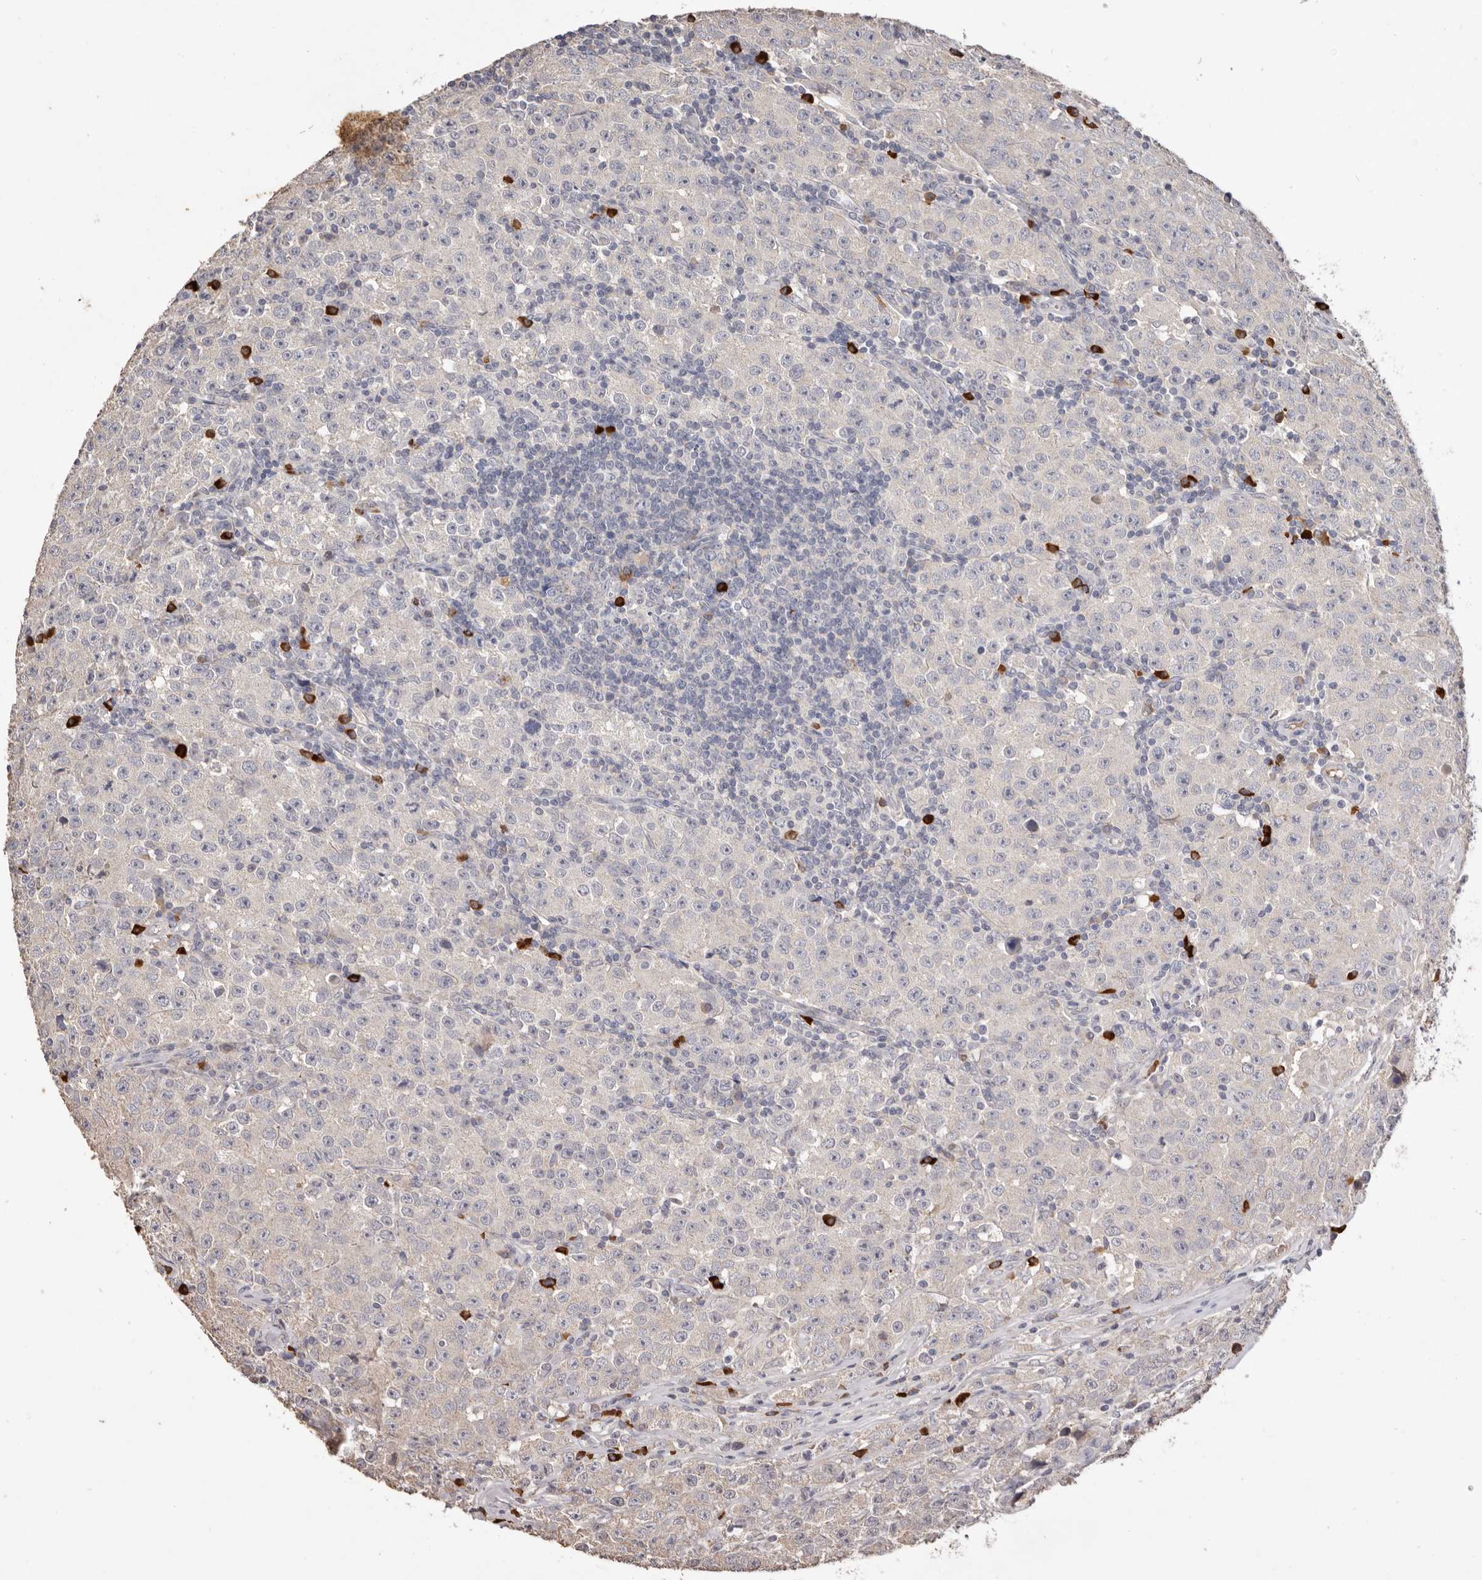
{"staining": {"intensity": "negative", "quantity": "none", "location": "none"}, "tissue": "testis cancer", "cell_type": "Tumor cells", "image_type": "cancer", "snomed": [{"axis": "morphology", "description": "Seminoma, NOS"}, {"axis": "morphology", "description": "Carcinoma, Embryonal, NOS"}, {"axis": "topography", "description": "Testis"}], "caption": "Immunohistochemistry histopathology image of seminoma (testis) stained for a protein (brown), which reveals no staining in tumor cells.", "gene": "HCAR2", "patient": {"sex": "male", "age": 43}}